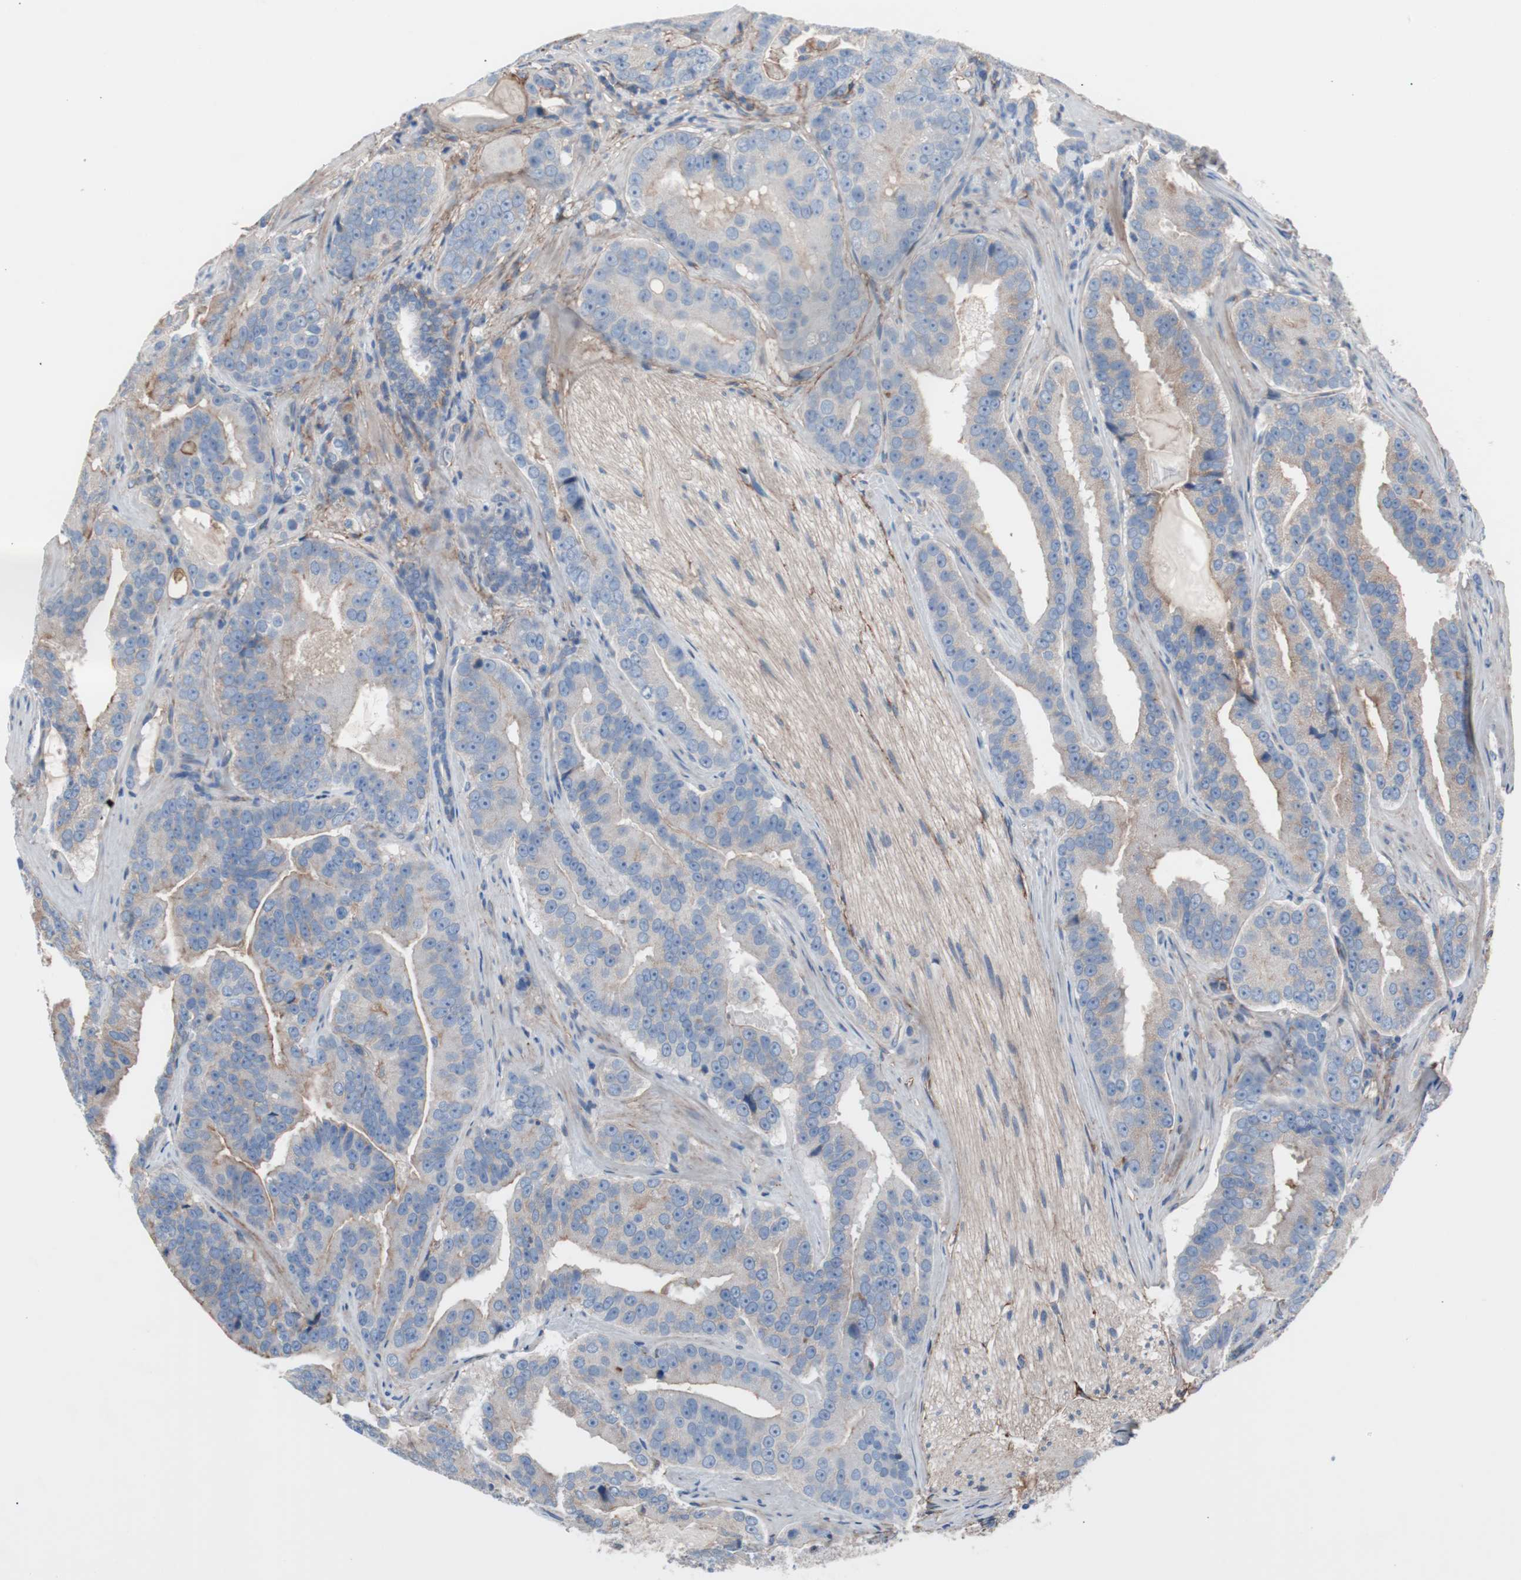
{"staining": {"intensity": "weak", "quantity": "25%-75%", "location": "cytoplasmic/membranous"}, "tissue": "prostate cancer", "cell_type": "Tumor cells", "image_type": "cancer", "snomed": [{"axis": "morphology", "description": "Adenocarcinoma, Low grade"}, {"axis": "topography", "description": "Prostate"}], "caption": "High-magnification brightfield microscopy of prostate cancer stained with DAB (3,3'-diaminobenzidine) (brown) and counterstained with hematoxylin (blue). tumor cells exhibit weak cytoplasmic/membranous positivity is appreciated in approximately25%-75% of cells.", "gene": "CD81", "patient": {"sex": "male", "age": 59}}